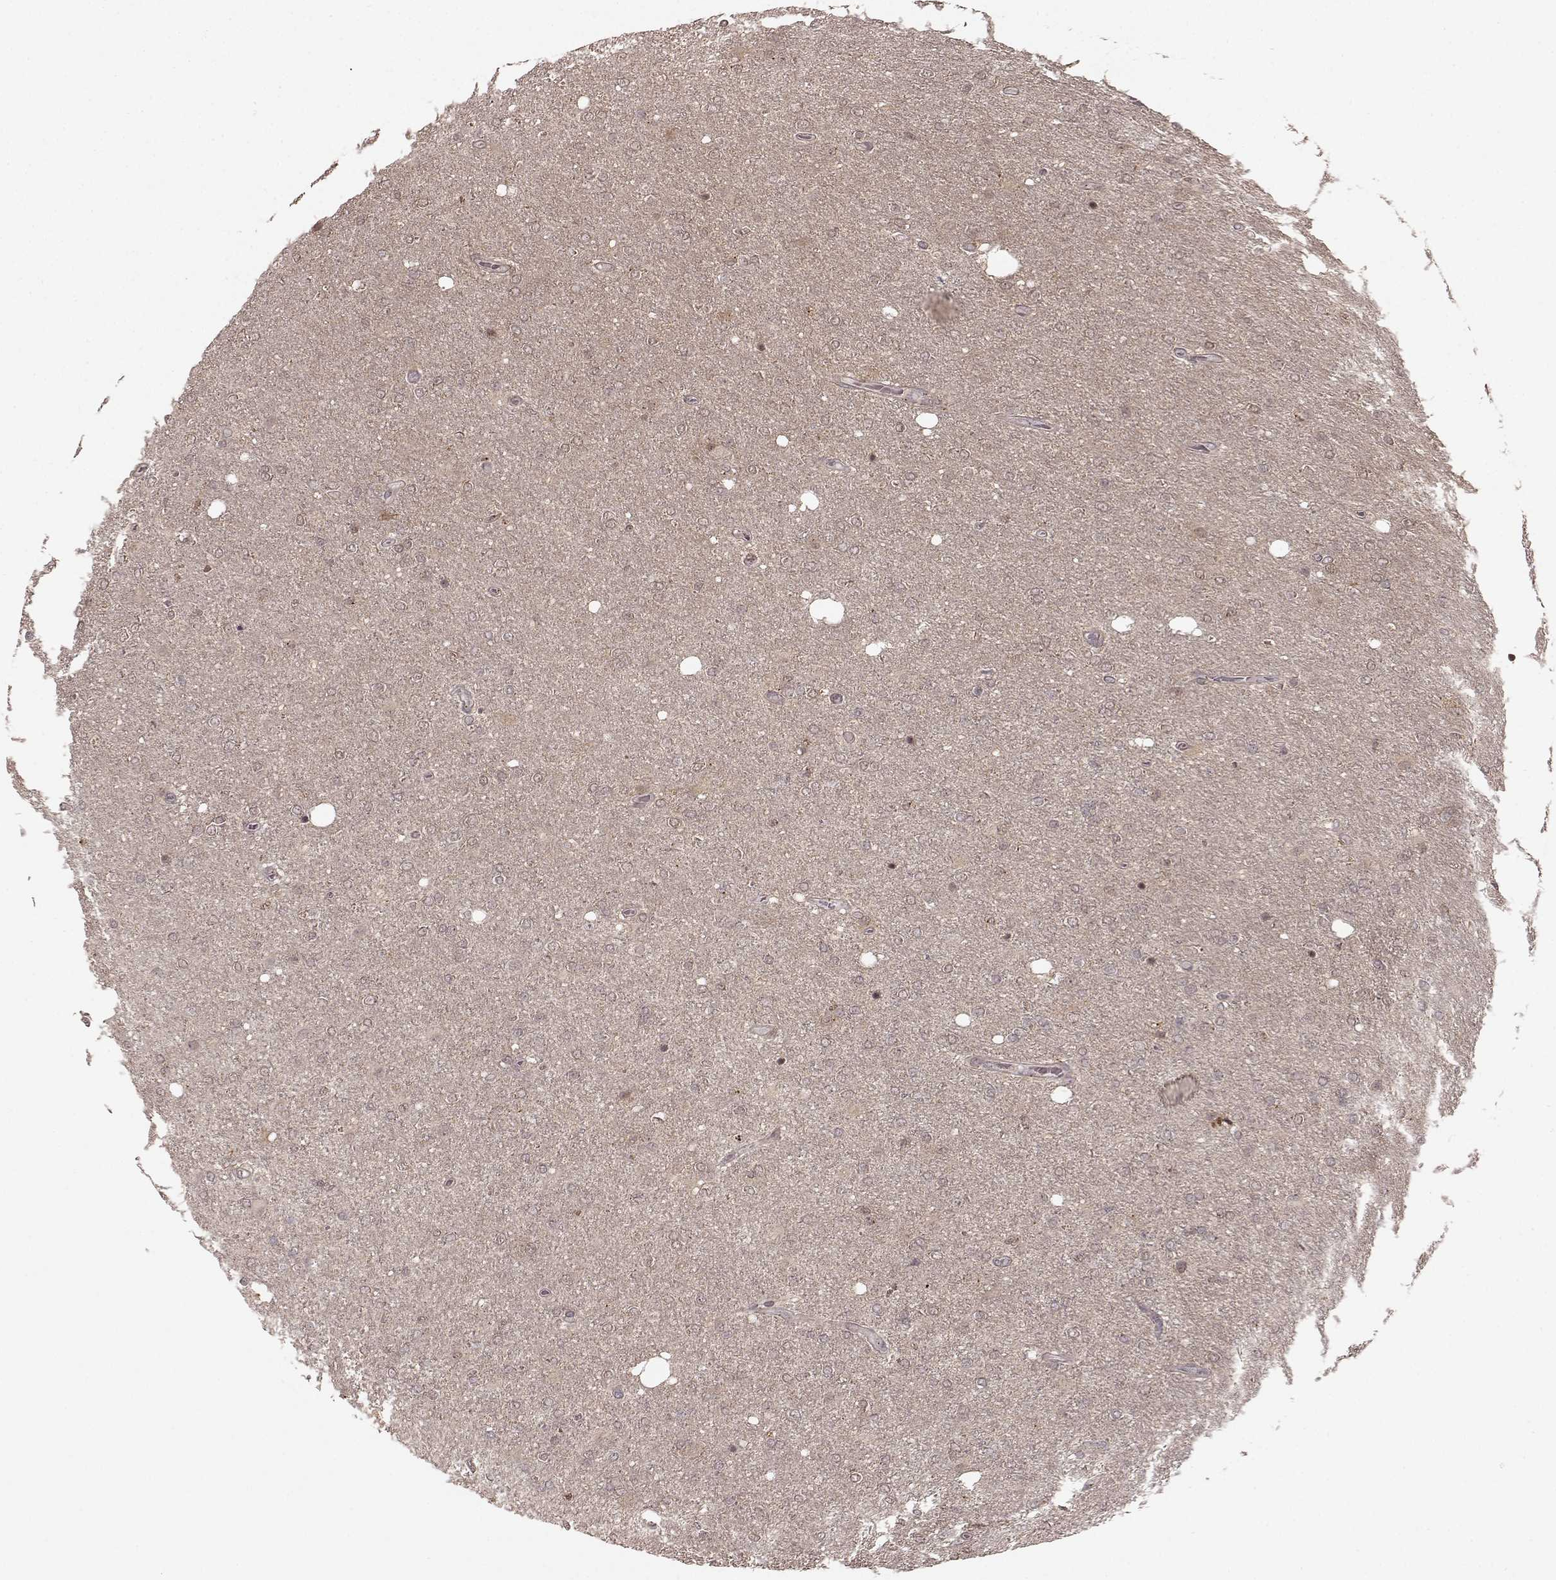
{"staining": {"intensity": "weak", "quantity": "<25%", "location": "cytoplasmic/membranous"}, "tissue": "glioma", "cell_type": "Tumor cells", "image_type": "cancer", "snomed": [{"axis": "morphology", "description": "Glioma, malignant, High grade"}, {"axis": "topography", "description": "Cerebral cortex"}], "caption": "A high-resolution photomicrograph shows immunohistochemistry (IHC) staining of malignant glioma (high-grade), which shows no significant staining in tumor cells. (DAB immunohistochemistry (IHC) visualized using brightfield microscopy, high magnification).", "gene": "GSS", "patient": {"sex": "male", "age": 70}}